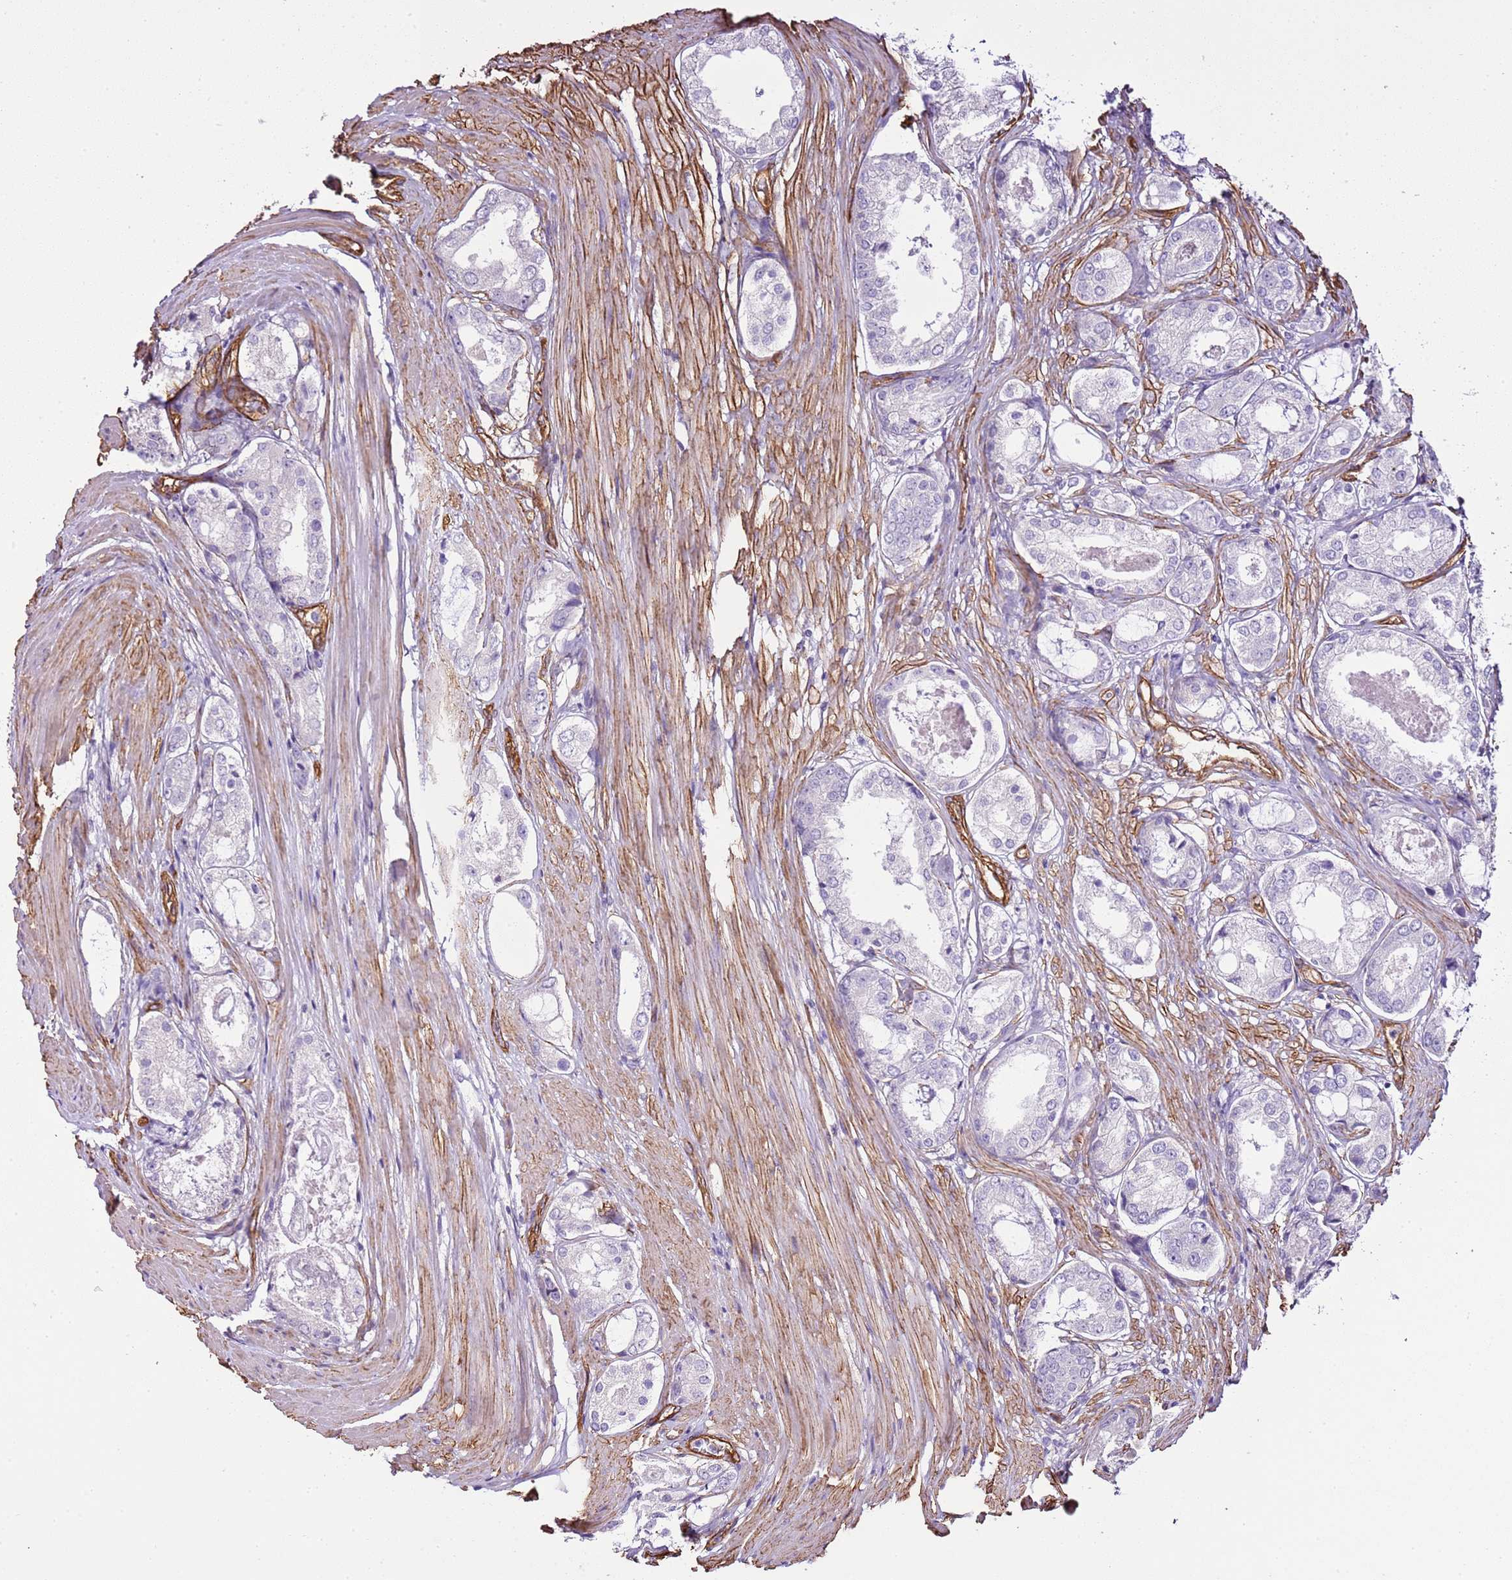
{"staining": {"intensity": "negative", "quantity": "none", "location": "none"}, "tissue": "prostate cancer", "cell_type": "Tumor cells", "image_type": "cancer", "snomed": [{"axis": "morphology", "description": "Adenocarcinoma, Low grade"}, {"axis": "topography", "description": "Prostate"}], "caption": "High magnification brightfield microscopy of prostate adenocarcinoma (low-grade) stained with DAB (3,3'-diaminobenzidine) (brown) and counterstained with hematoxylin (blue): tumor cells show no significant expression.", "gene": "CTDSPL", "patient": {"sex": "male", "age": 68}}